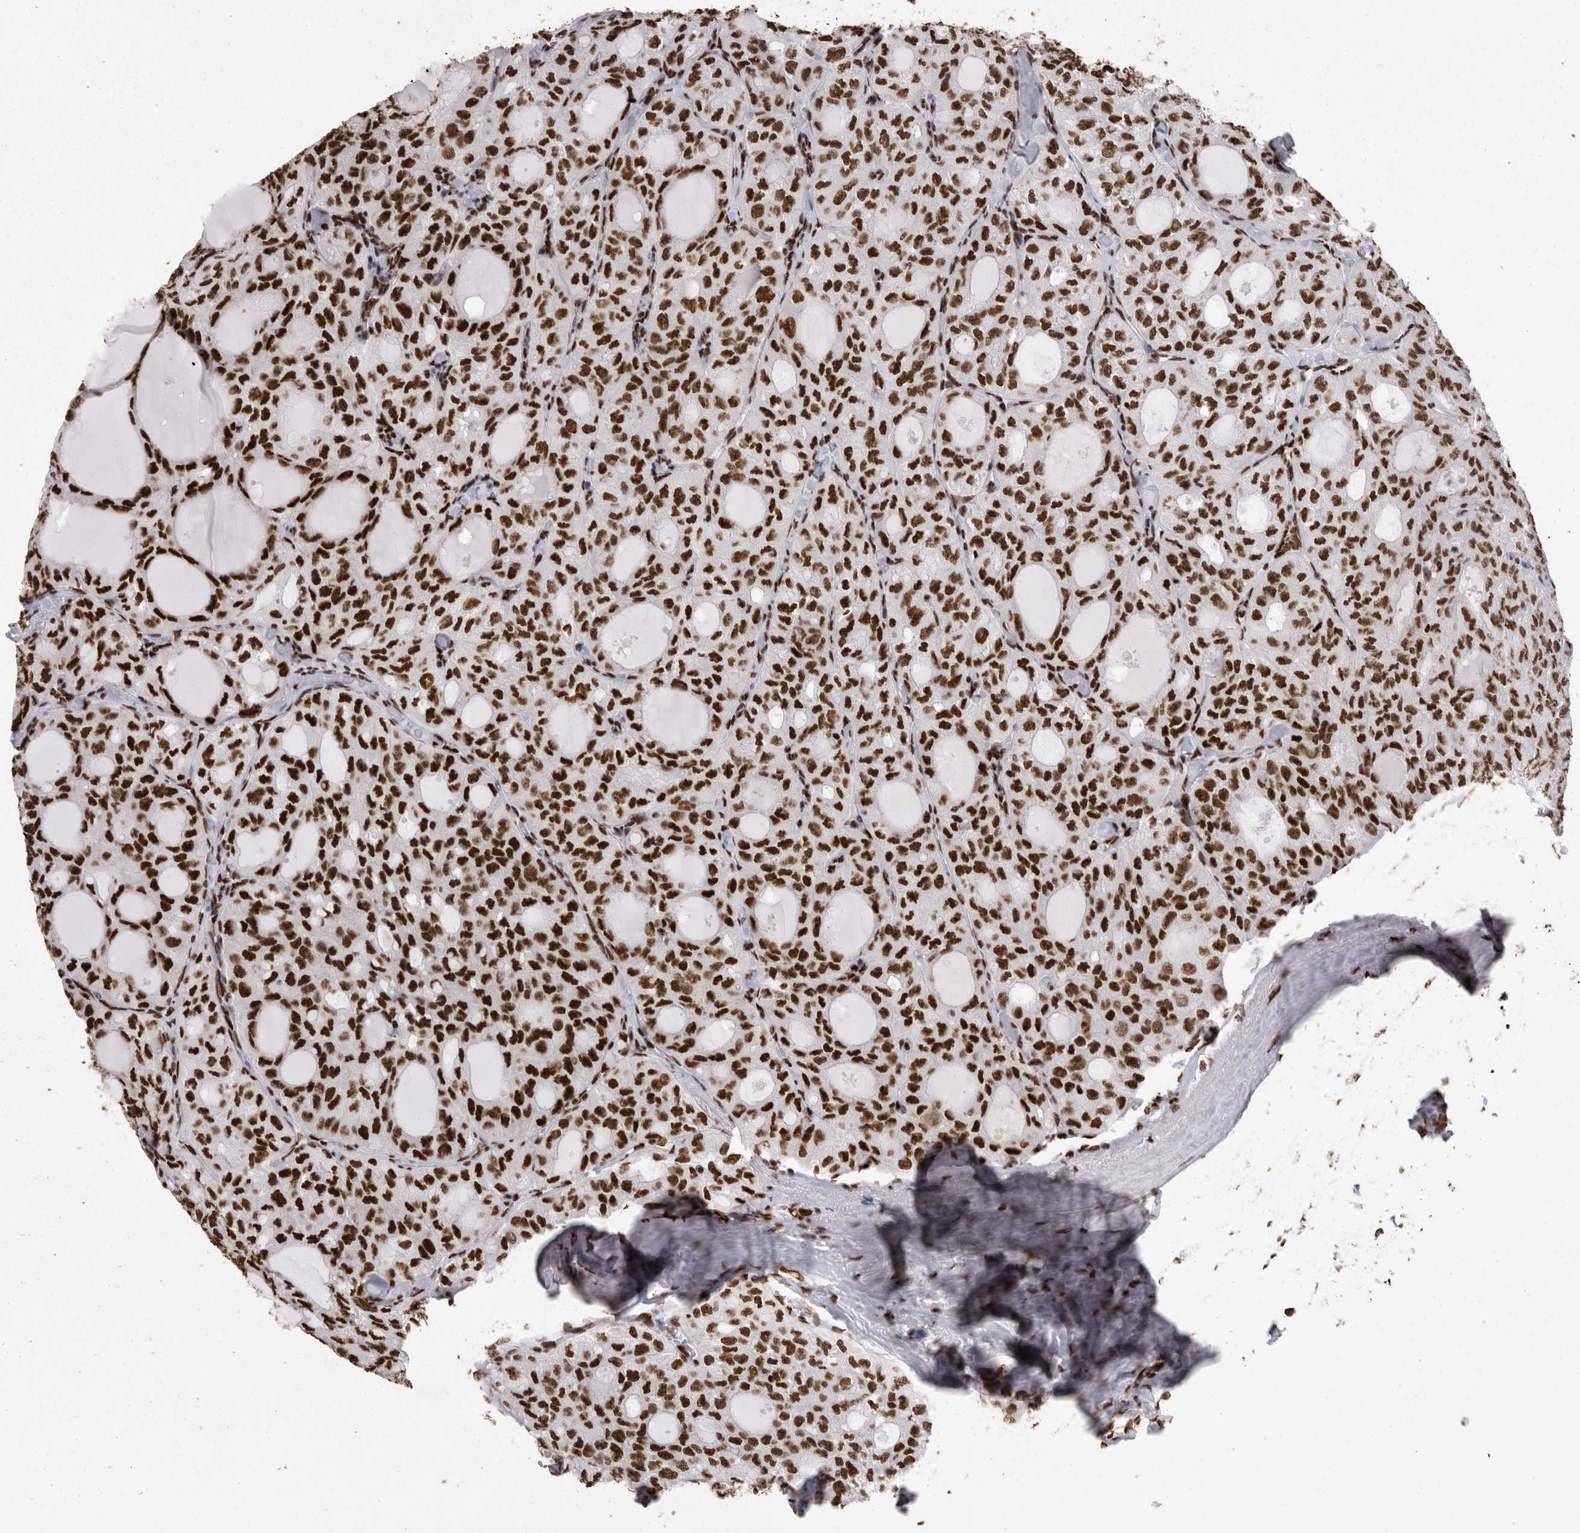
{"staining": {"intensity": "strong", "quantity": ">75%", "location": "nuclear"}, "tissue": "thyroid cancer", "cell_type": "Tumor cells", "image_type": "cancer", "snomed": [{"axis": "morphology", "description": "Follicular adenoma carcinoma, NOS"}, {"axis": "topography", "description": "Thyroid gland"}], "caption": "The immunohistochemical stain highlights strong nuclear staining in tumor cells of thyroid follicular adenoma carcinoma tissue.", "gene": "HNRNPM", "patient": {"sex": "male", "age": 75}}